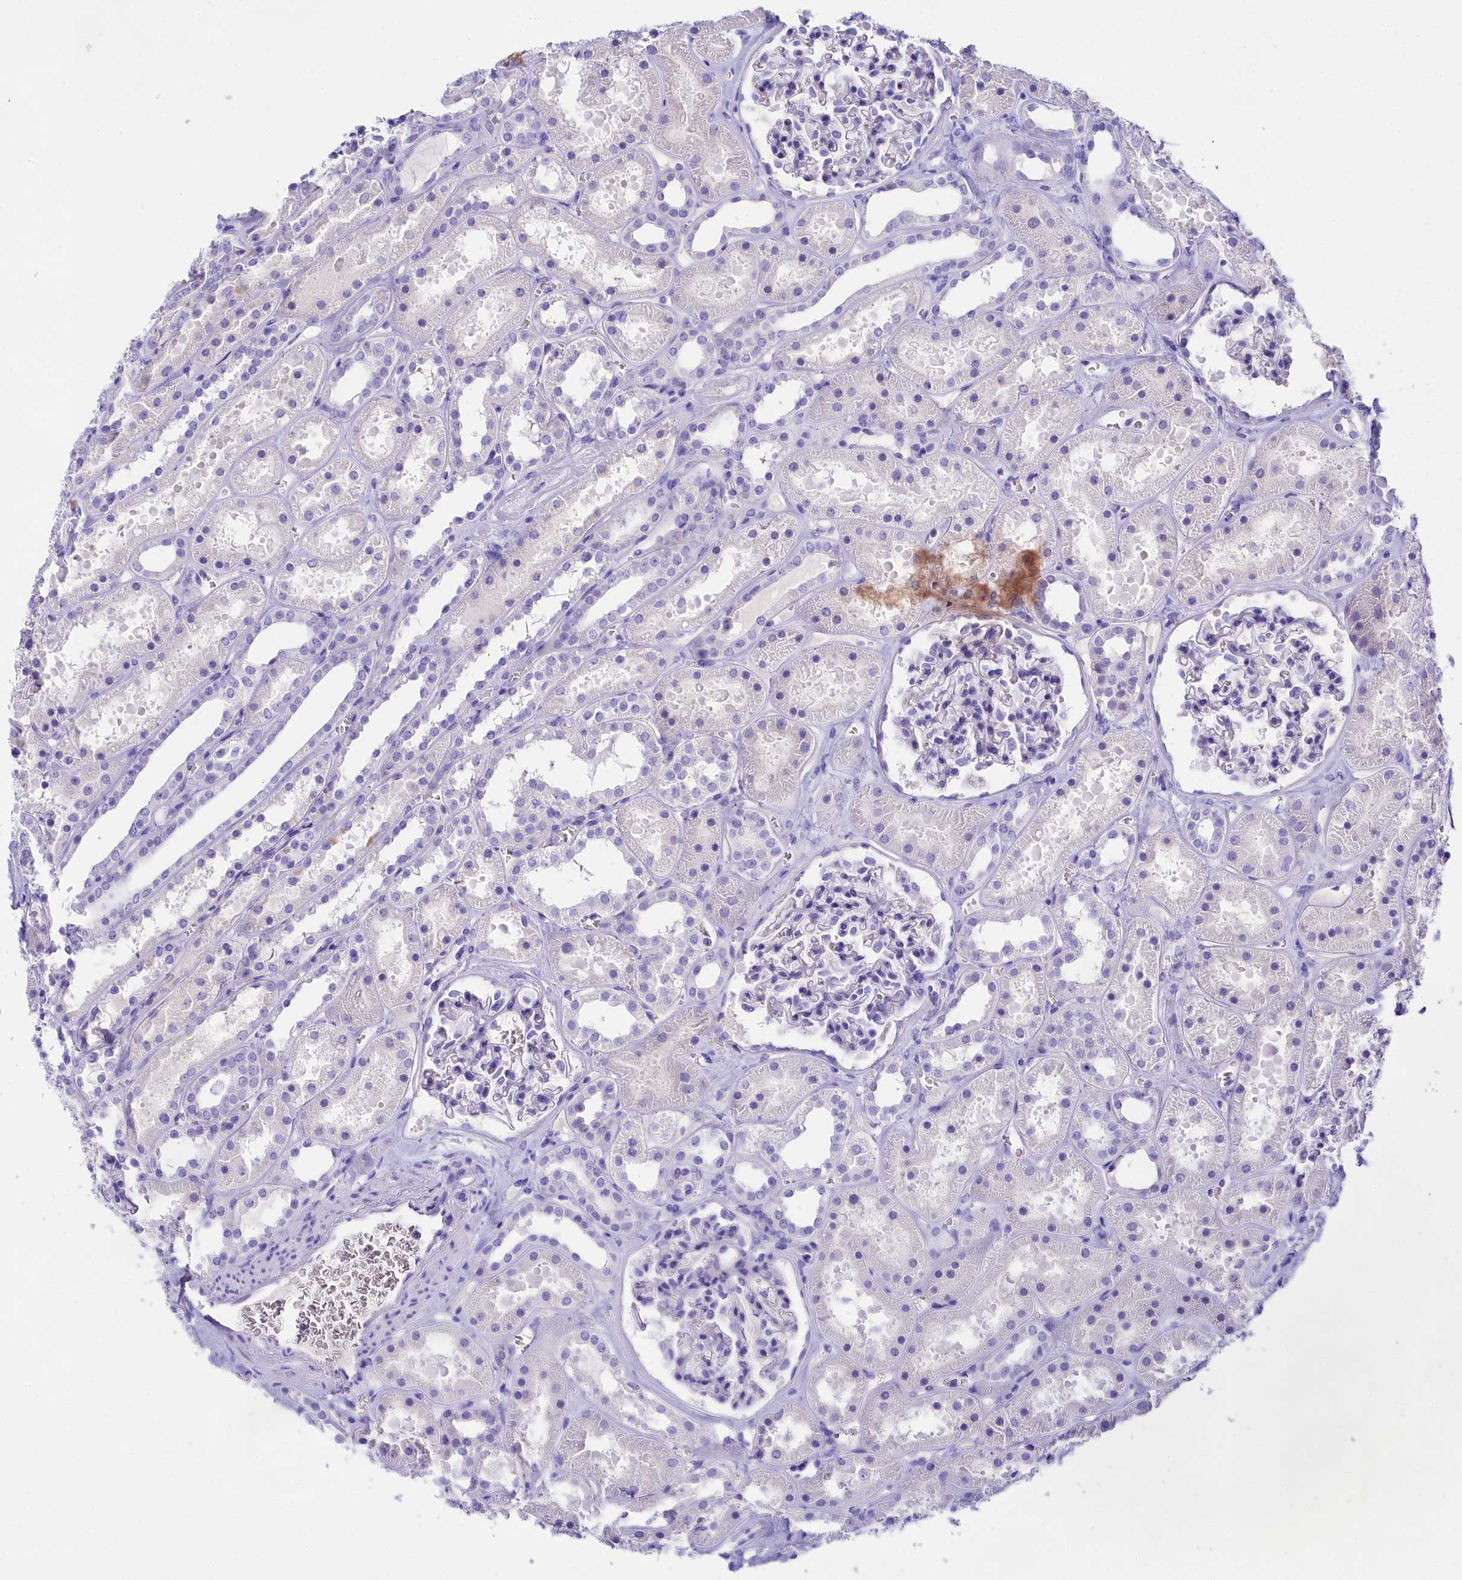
{"staining": {"intensity": "negative", "quantity": "none", "location": "none"}, "tissue": "kidney", "cell_type": "Cells in glomeruli", "image_type": "normal", "snomed": [{"axis": "morphology", "description": "Normal tissue, NOS"}, {"axis": "topography", "description": "Kidney"}], "caption": "An immunohistochemistry (IHC) photomicrograph of normal kidney is shown. There is no staining in cells in glomeruli of kidney.", "gene": "SULT2A1", "patient": {"sex": "female", "age": 41}}